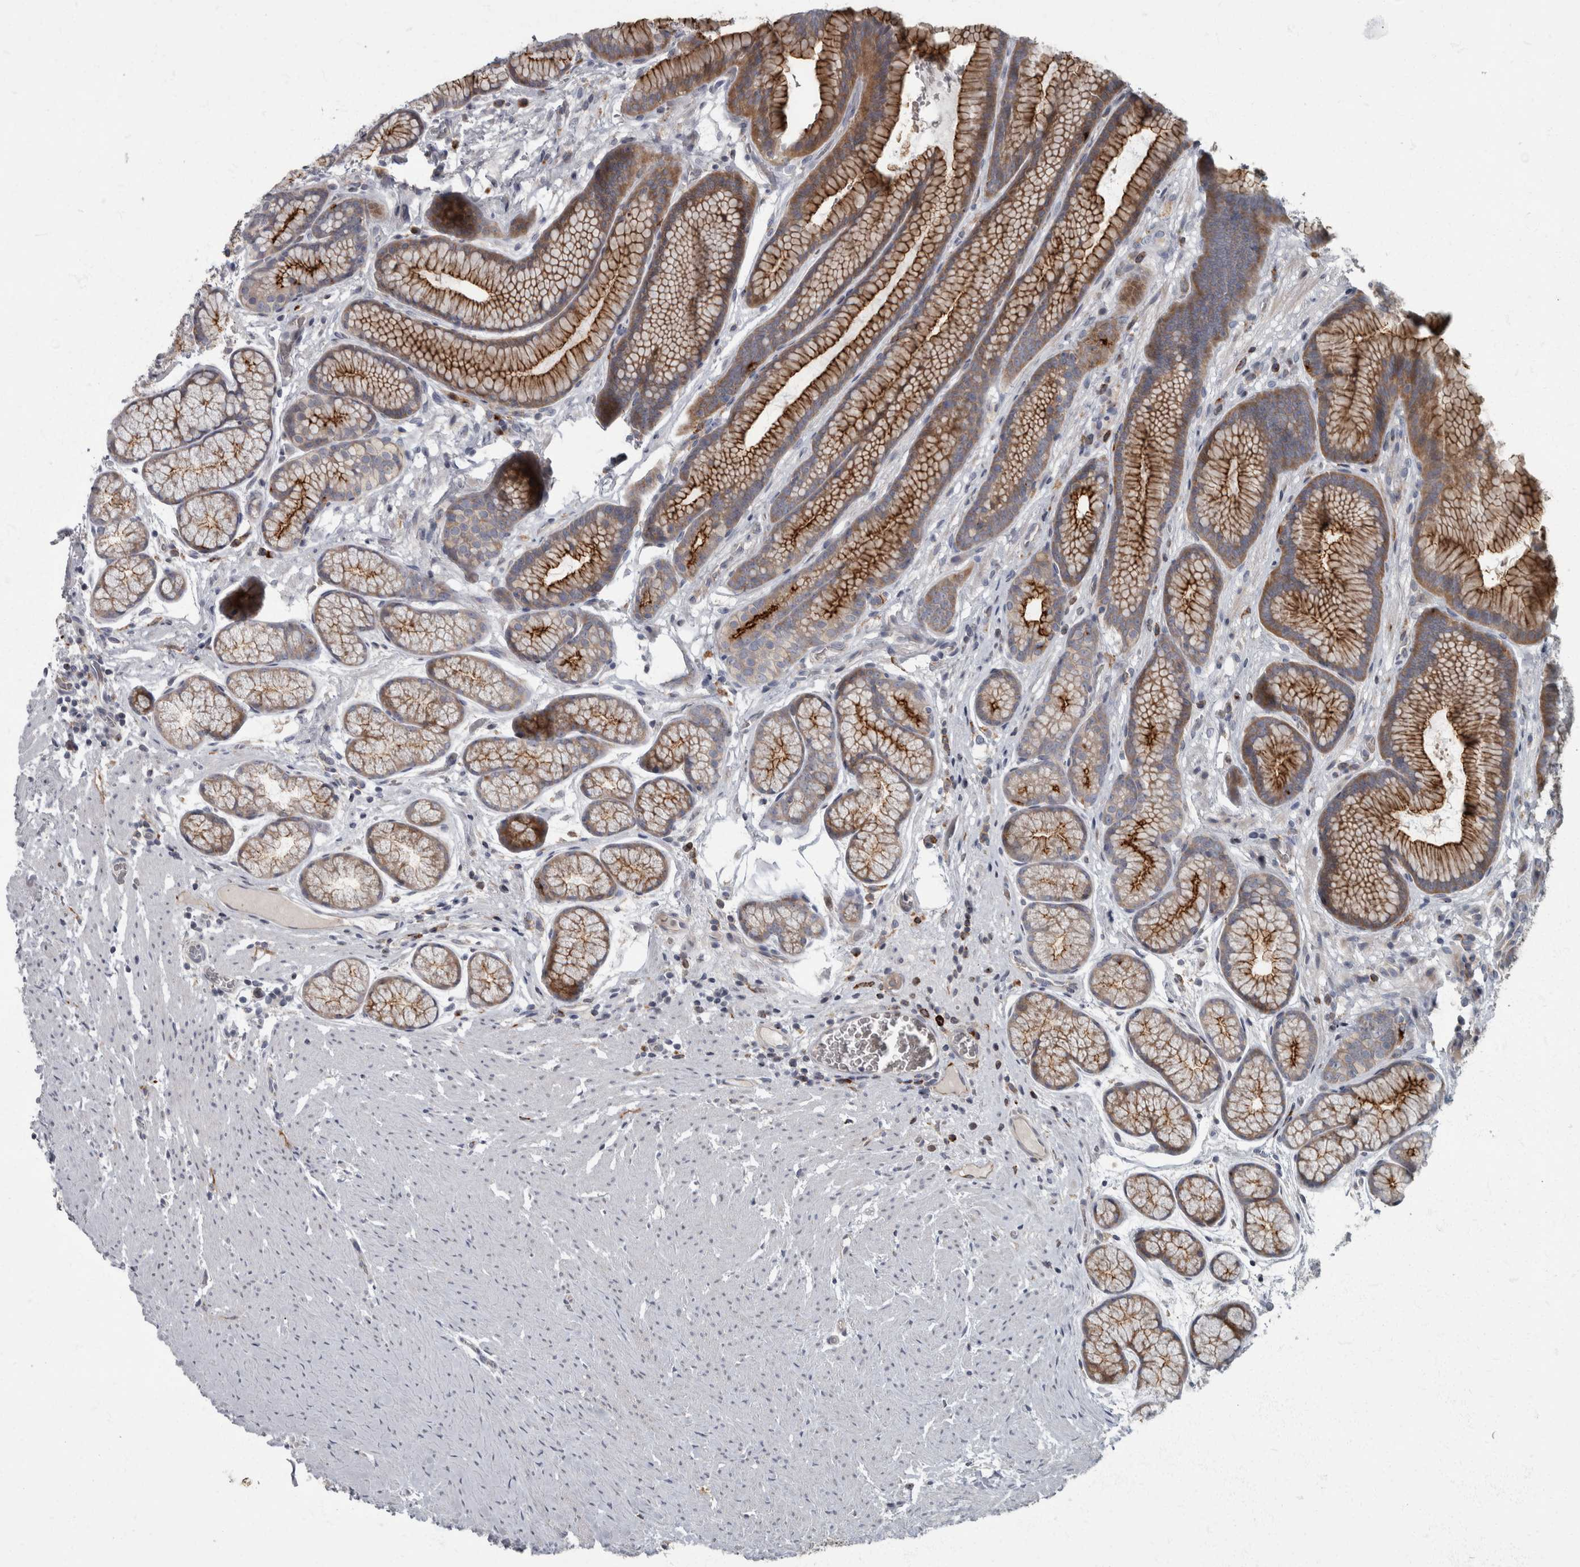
{"staining": {"intensity": "strong", "quantity": "25%-75%", "location": "cytoplasmic/membranous"}, "tissue": "stomach", "cell_type": "Glandular cells", "image_type": "normal", "snomed": [{"axis": "morphology", "description": "Normal tissue, NOS"}, {"axis": "topography", "description": "Stomach"}], "caption": "Immunohistochemistry image of benign stomach stained for a protein (brown), which demonstrates high levels of strong cytoplasmic/membranous expression in approximately 25%-75% of glandular cells.", "gene": "CDC42BPG", "patient": {"sex": "male", "age": 42}}